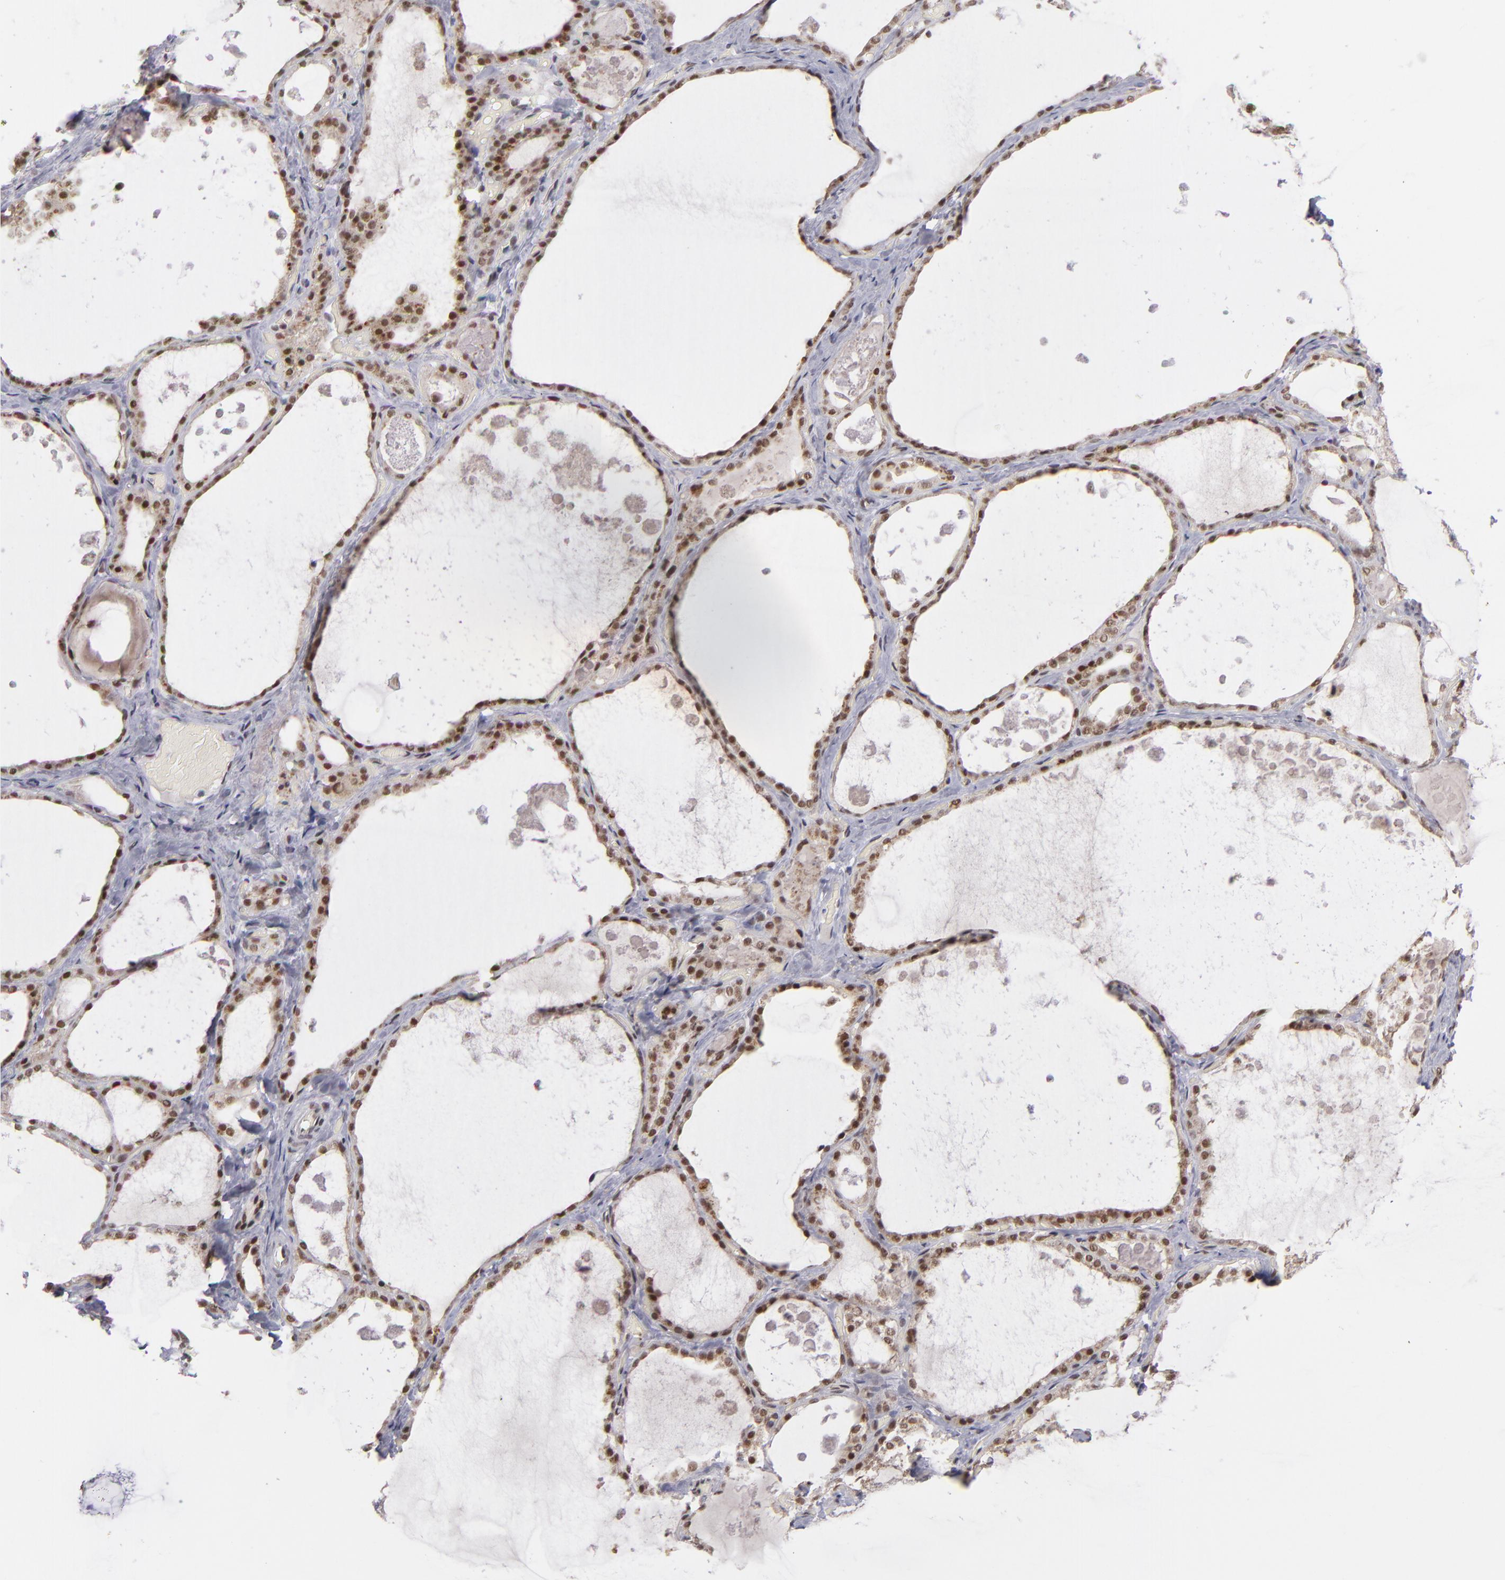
{"staining": {"intensity": "moderate", "quantity": ">75%", "location": "nuclear"}, "tissue": "thyroid gland", "cell_type": "Glandular cells", "image_type": "normal", "snomed": [{"axis": "morphology", "description": "Normal tissue, NOS"}, {"axis": "topography", "description": "Thyroid gland"}], "caption": "Thyroid gland stained with DAB IHC demonstrates medium levels of moderate nuclear positivity in about >75% of glandular cells. (Stains: DAB (3,3'-diaminobenzidine) in brown, nuclei in blue, Microscopy: brightfield microscopy at high magnification).", "gene": "MLLT3", "patient": {"sex": "male", "age": 61}}